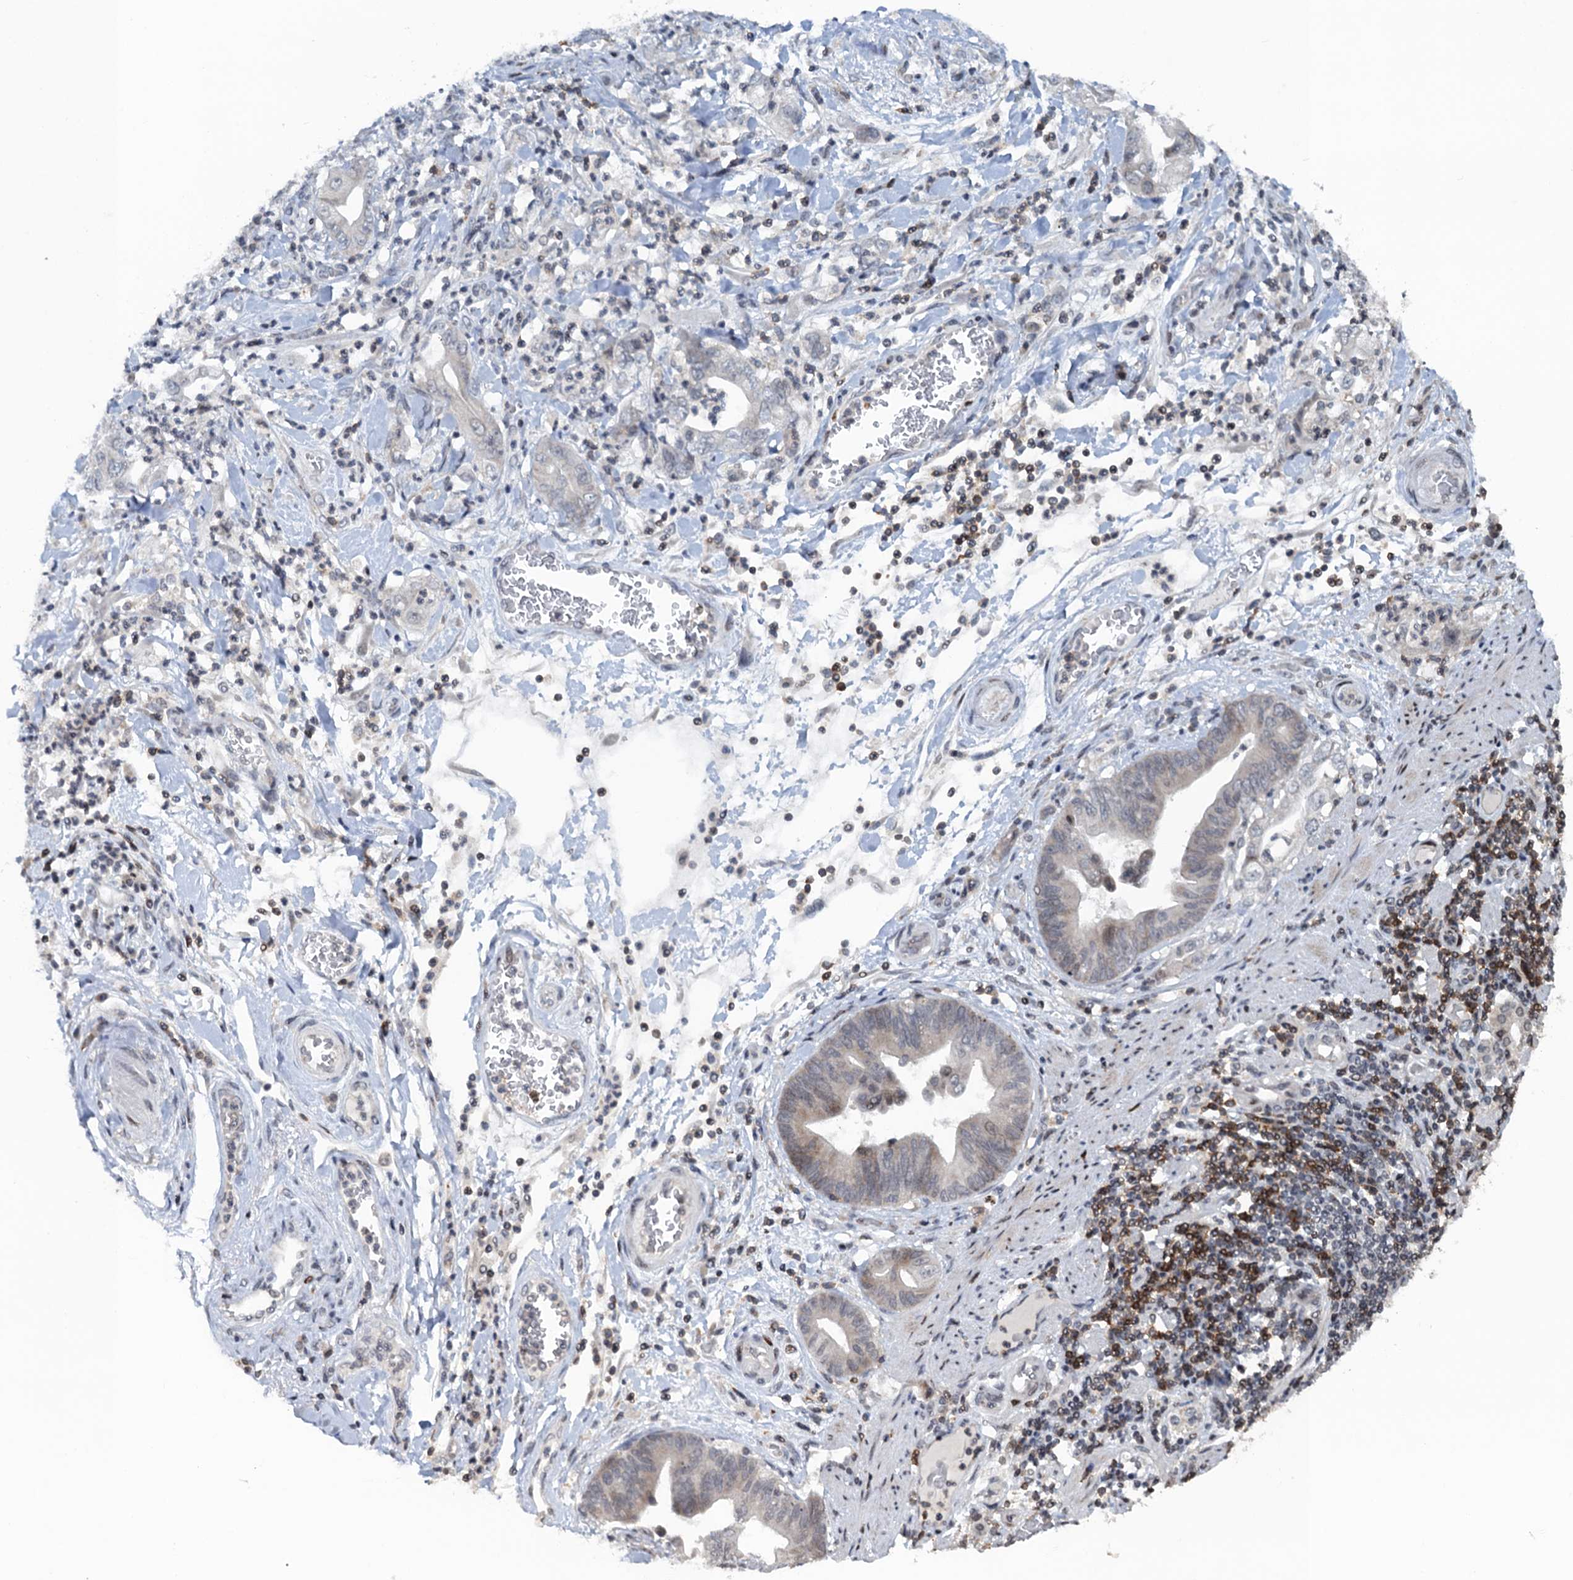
{"staining": {"intensity": "negative", "quantity": "none", "location": "none"}, "tissue": "stomach cancer", "cell_type": "Tumor cells", "image_type": "cancer", "snomed": [{"axis": "morphology", "description": "Adenocarcinoma, NOS"}, {"axis": "topography", "description": "Stomach"}], "caption": "Immunohistochemical staining of stomach cancer (adenocarcinoma) exhibits no significant positivity in tumor cells. (IHC, brightfield microscopy, high magnification).", "gene": "FYB1", "patient": {"sex": "female", "age": 73}}